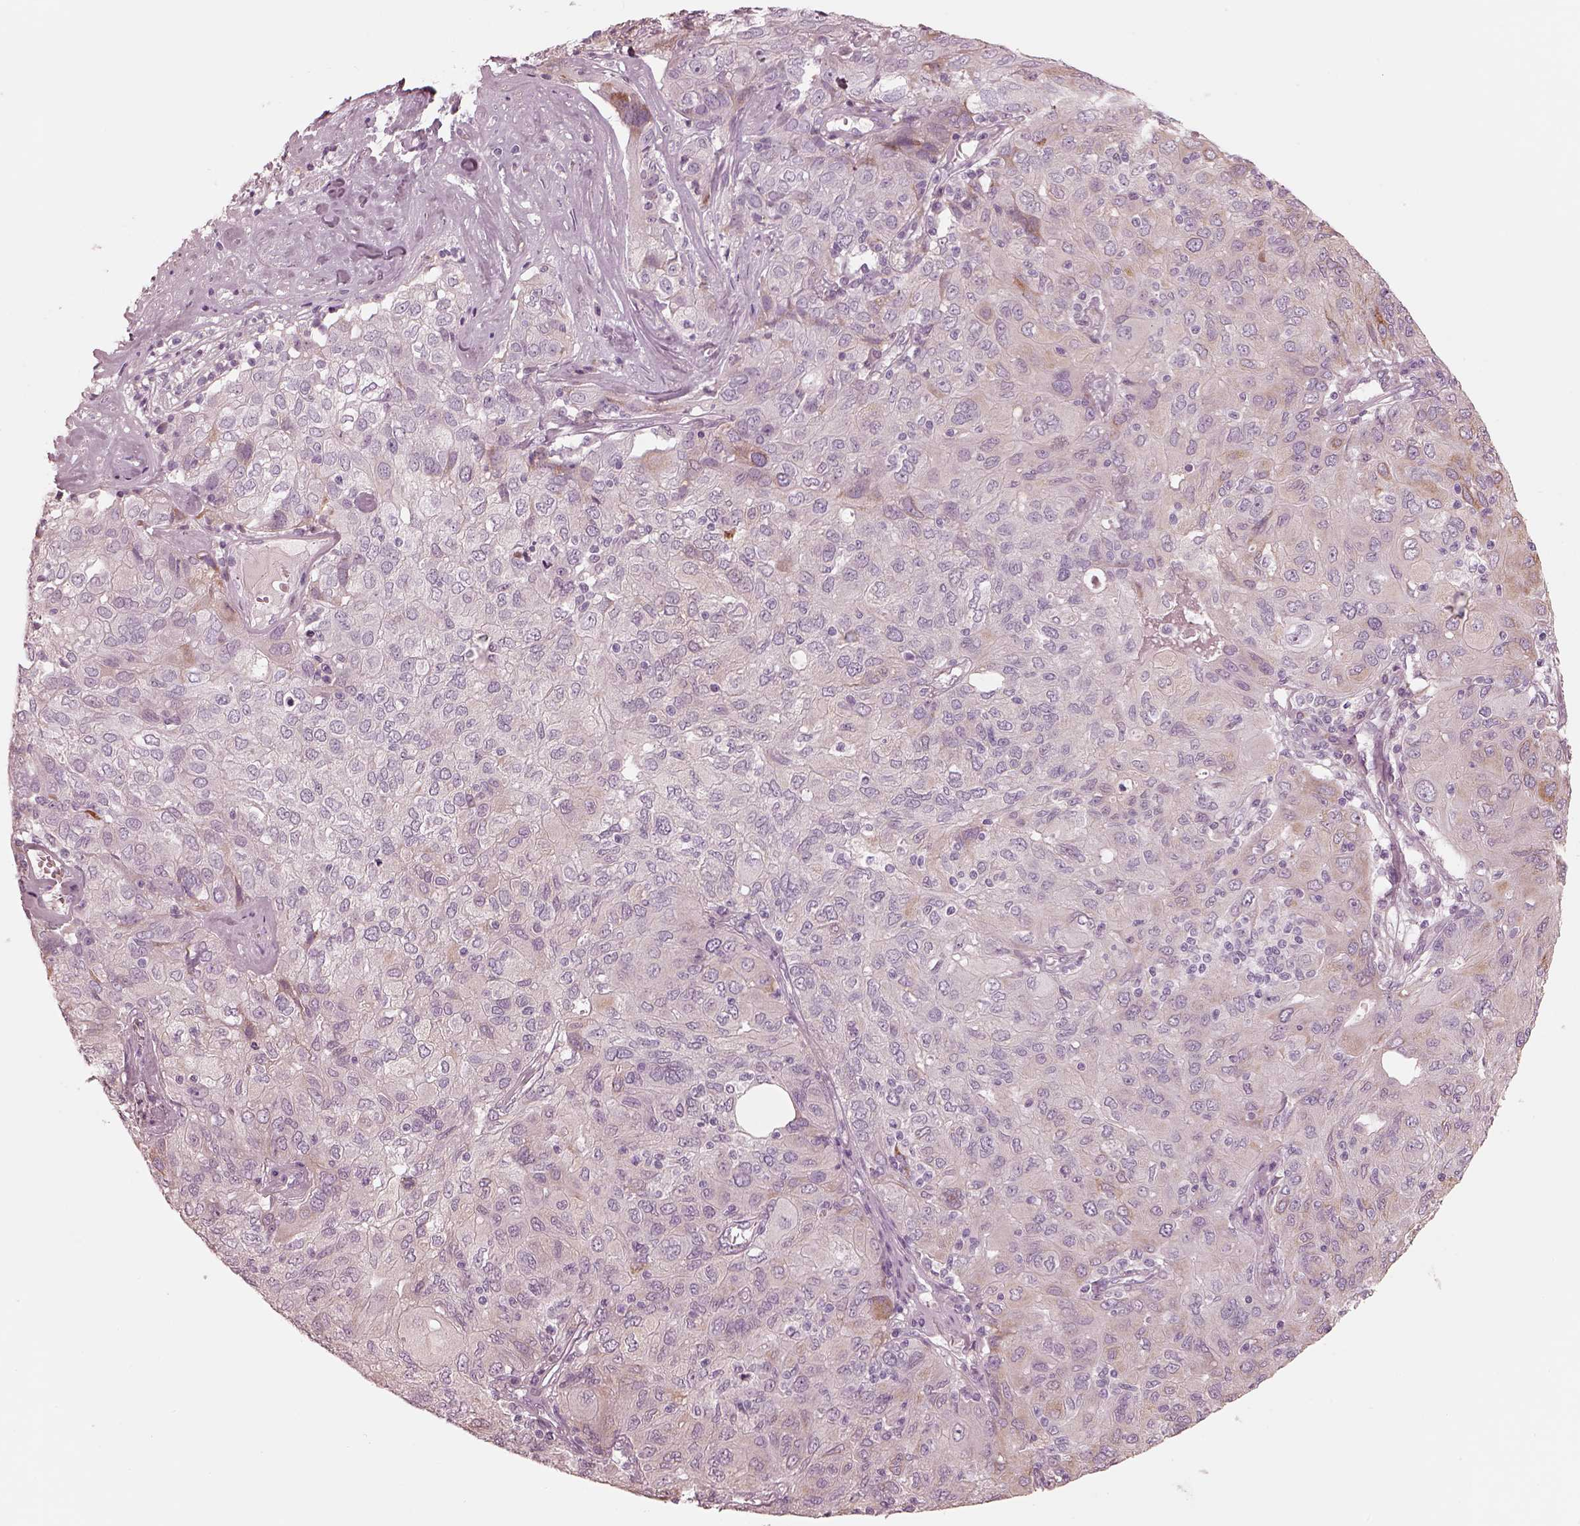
{"staining": {"intensity": "negative", "quantity": "none", "location": "none"}, "tissue": "ovarian cancer", "cell_type": "Tumor cells", "image_type": "cancer", "snomed": [{"axis": "morphology", "description": "Carcinoma, endometroid"}, {"axis": "topography", "description": "Ovary"}], "caption": "There is no significant positivity in tumor cells of endometroid carcinoma (ovarian). (Immunohistochemistry (ihc), brightfield microscopy, high magnification).", "gene": "CADM2", "patient": {"sex": "female", "age": 50}}